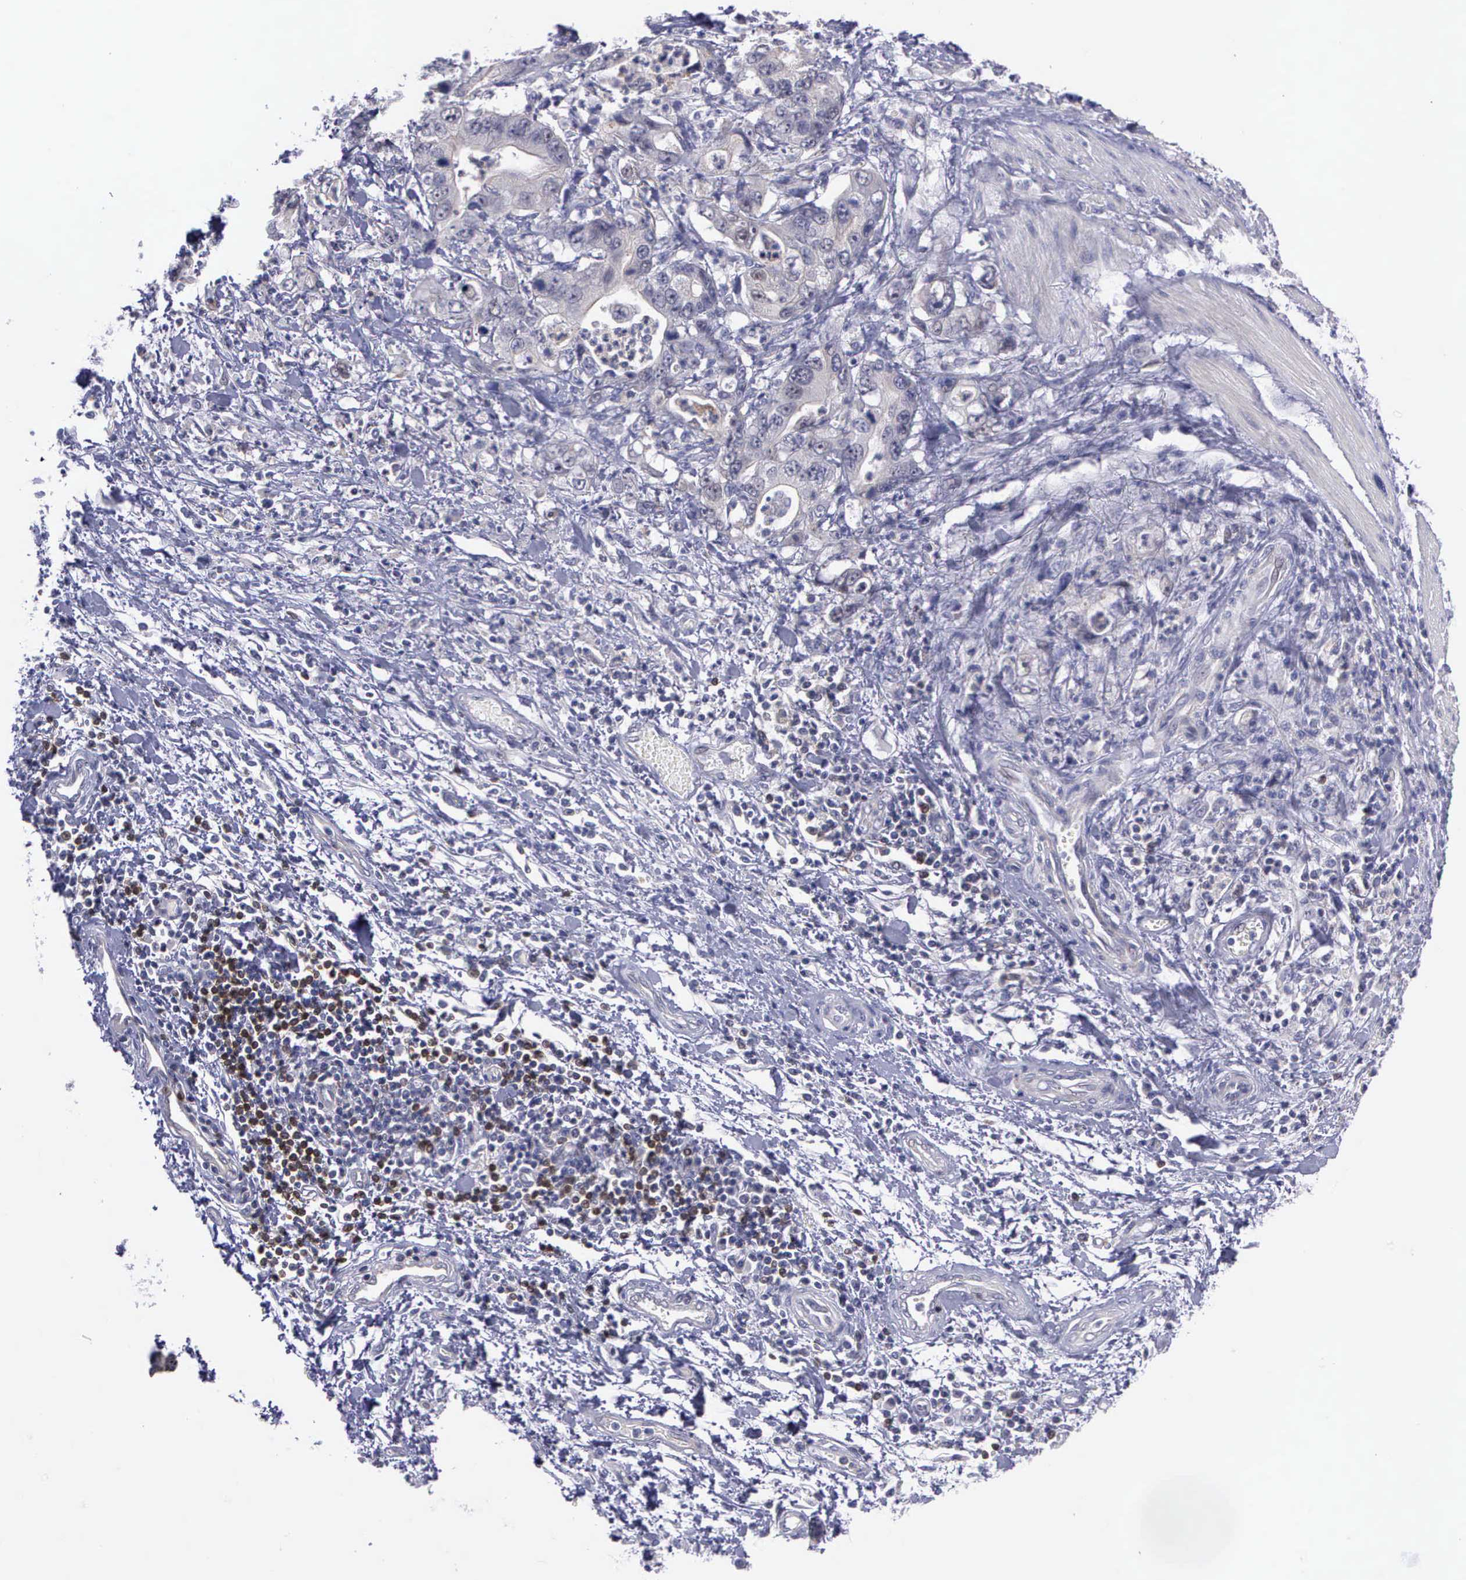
{"staining": {"intensity": "negative", "quantity": "none", "location": "none"}, "tissue": "stomach cancer", "cell_type": "Tumor cells", "image_type": "cancer", "snomed": [{"axis": "morphology", "description": "Adenocarcinoma, NOS"}, {"axis": "topography", "description": "Pancreas"}, {"axis": "topography", "description": "Stomach, upper"}], "caption": "This is an immunohistochemistry image of stomach cancer. There is no positivity in tumor cells.", "gene": "MICAL3", "patient": {"sex": "male", "age": 77}}